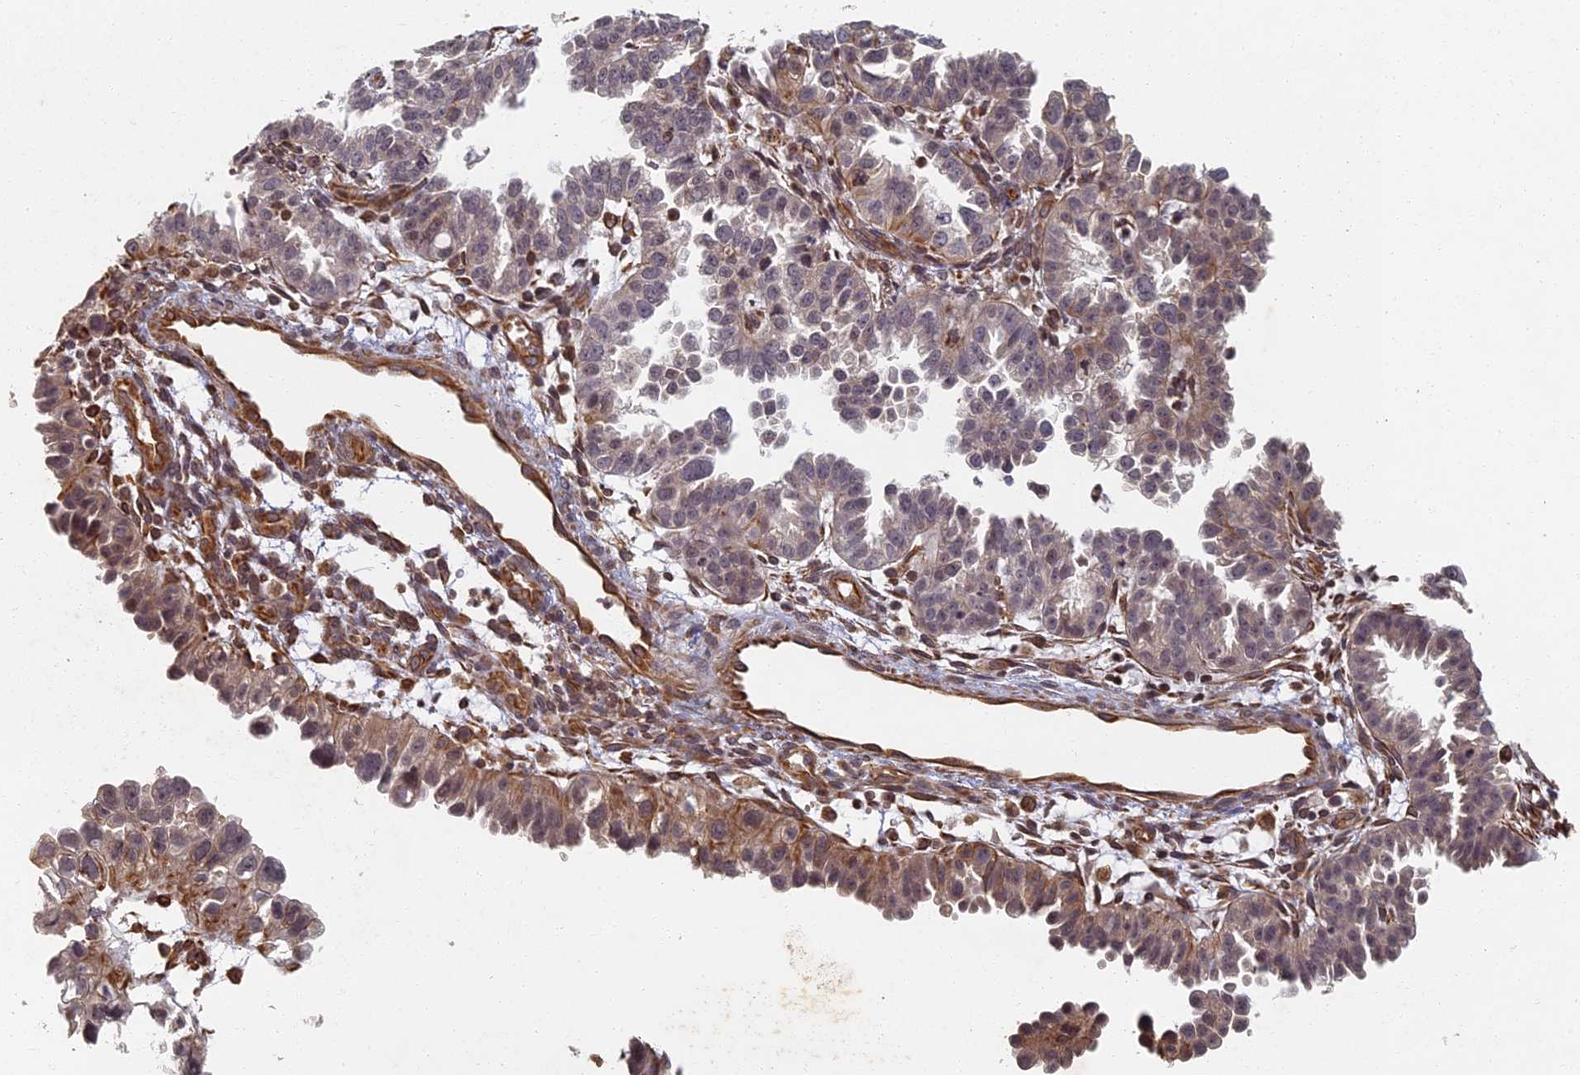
{"staining": {"intensity": "moderate", "quantity": "<25%", "location": "cytoplasmic/membranous"}, "tissue": "endometrial cancer", "cell_type": "Tumor cells", "image_type": "cancer", "snomed": [{"axis": "morphology", "description": "Adenocarcinoma, NOS"}, {"axis": "topography", "description": "Endometrium"}], "caption": "Immunohistochemical staining of human endometrial adenocarcinoma displays moderate cytoplasmic/membranous protein positivity in about <25% of tumor cells.", "gene": "ABCB10", "patient": {"sex": "female", "age": 85}}